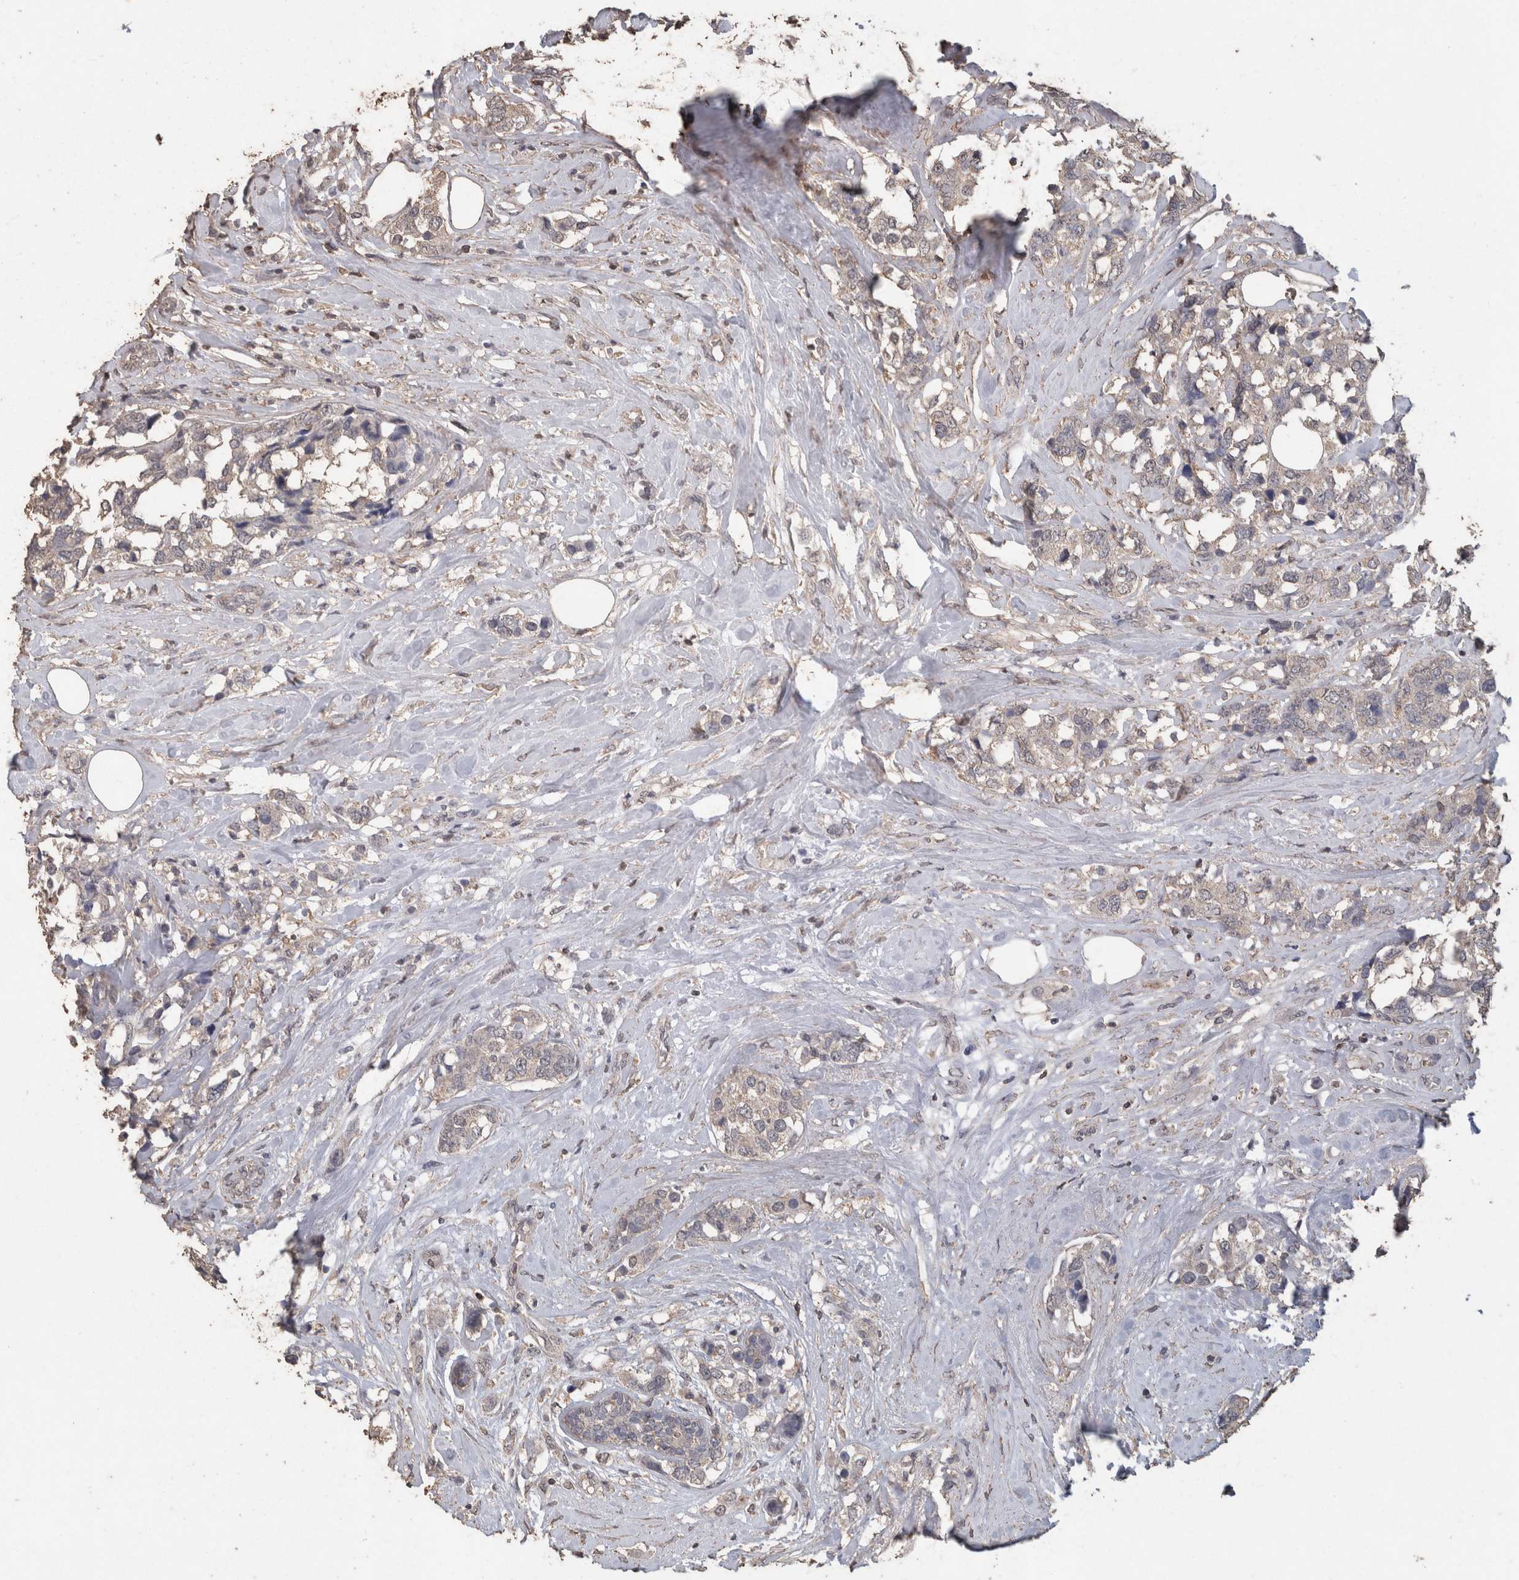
{"staining": {"intensity": "negative", "quantity": "none", "location": "none"}, "tissue": "breast cancer", "cell_type": "Tumor cells", "image_type": "cancer", "snomed": [{"axis": "morphology", "description": "Lobular carcinoma"}, {"axis": "topography", "description": "Breast"}], "caption": "The immunohistochemistry (IHC) photomicrograph has no significant positivity in tumor cells of breast cancer (lobular carcinoma) tissue.", "gene": "CX3CL1", "patient": {"sex": "female", "age": 59}}